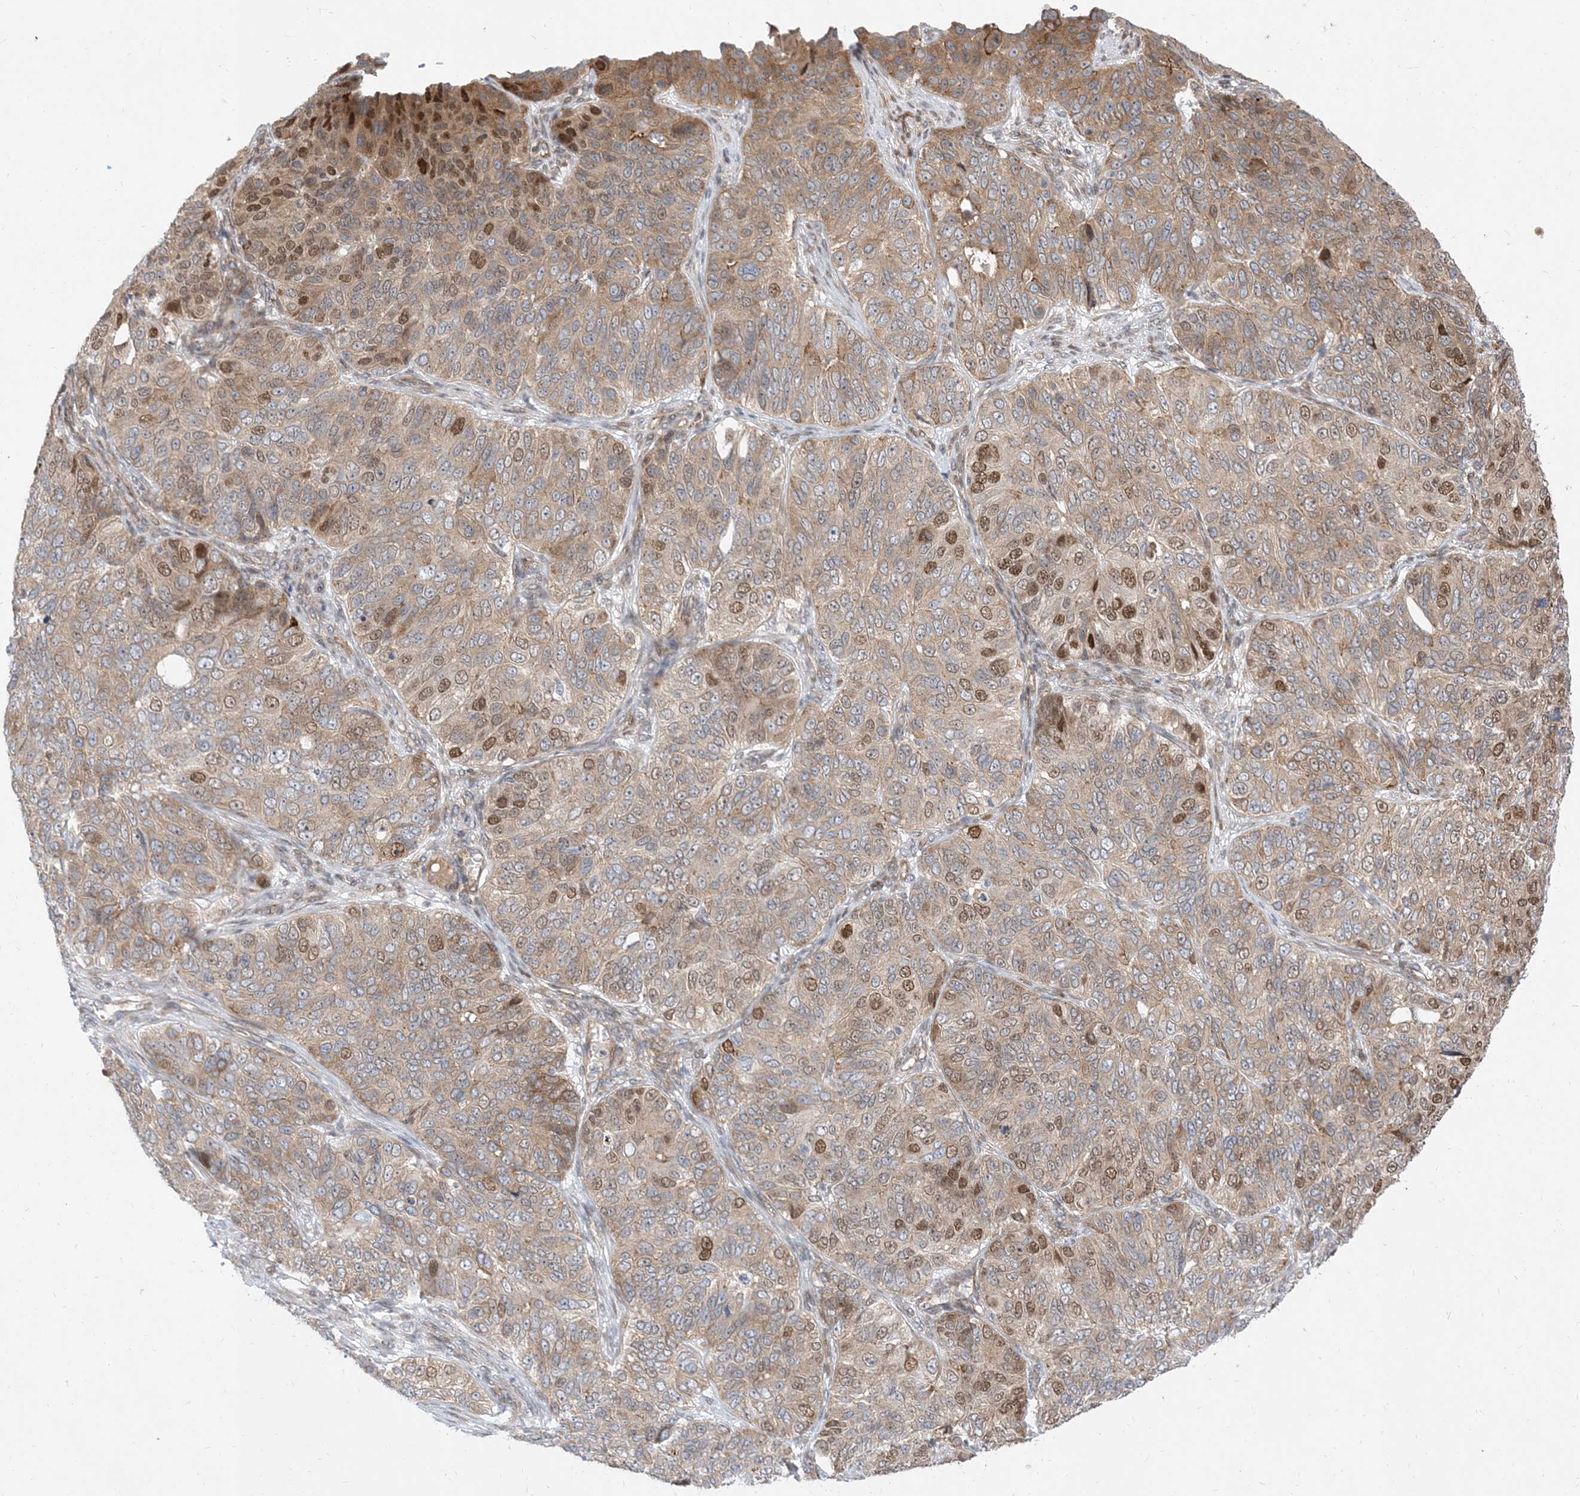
{"staining": {"intensity": "moderate", "quantity": ">75%", "location": "cytoplasmic/membranous,nuclear"}, "tissue": "ovarian cancer", "cell_type": "Tumor cells", "image_type": "cancer", "snomed": [{"axis": "morphology", "description": "Carcinoma, endometroid"}, {"axis": "topography", "description": "Ovary"}], "caption": "Immunohistochemistry image of neoplastic tissue: ovarian cancer (endometroid carcinoma) stained using IHC exhibits medium levels of moderate protein expression localized specifically in the cytoplasmic/membranous and nuclear of tumor cells, appearing as a cytoplasmic/membranous and nuclear brown color.", "gene": "TYSND1", "patient": {"sex": "female", "age": 51}}